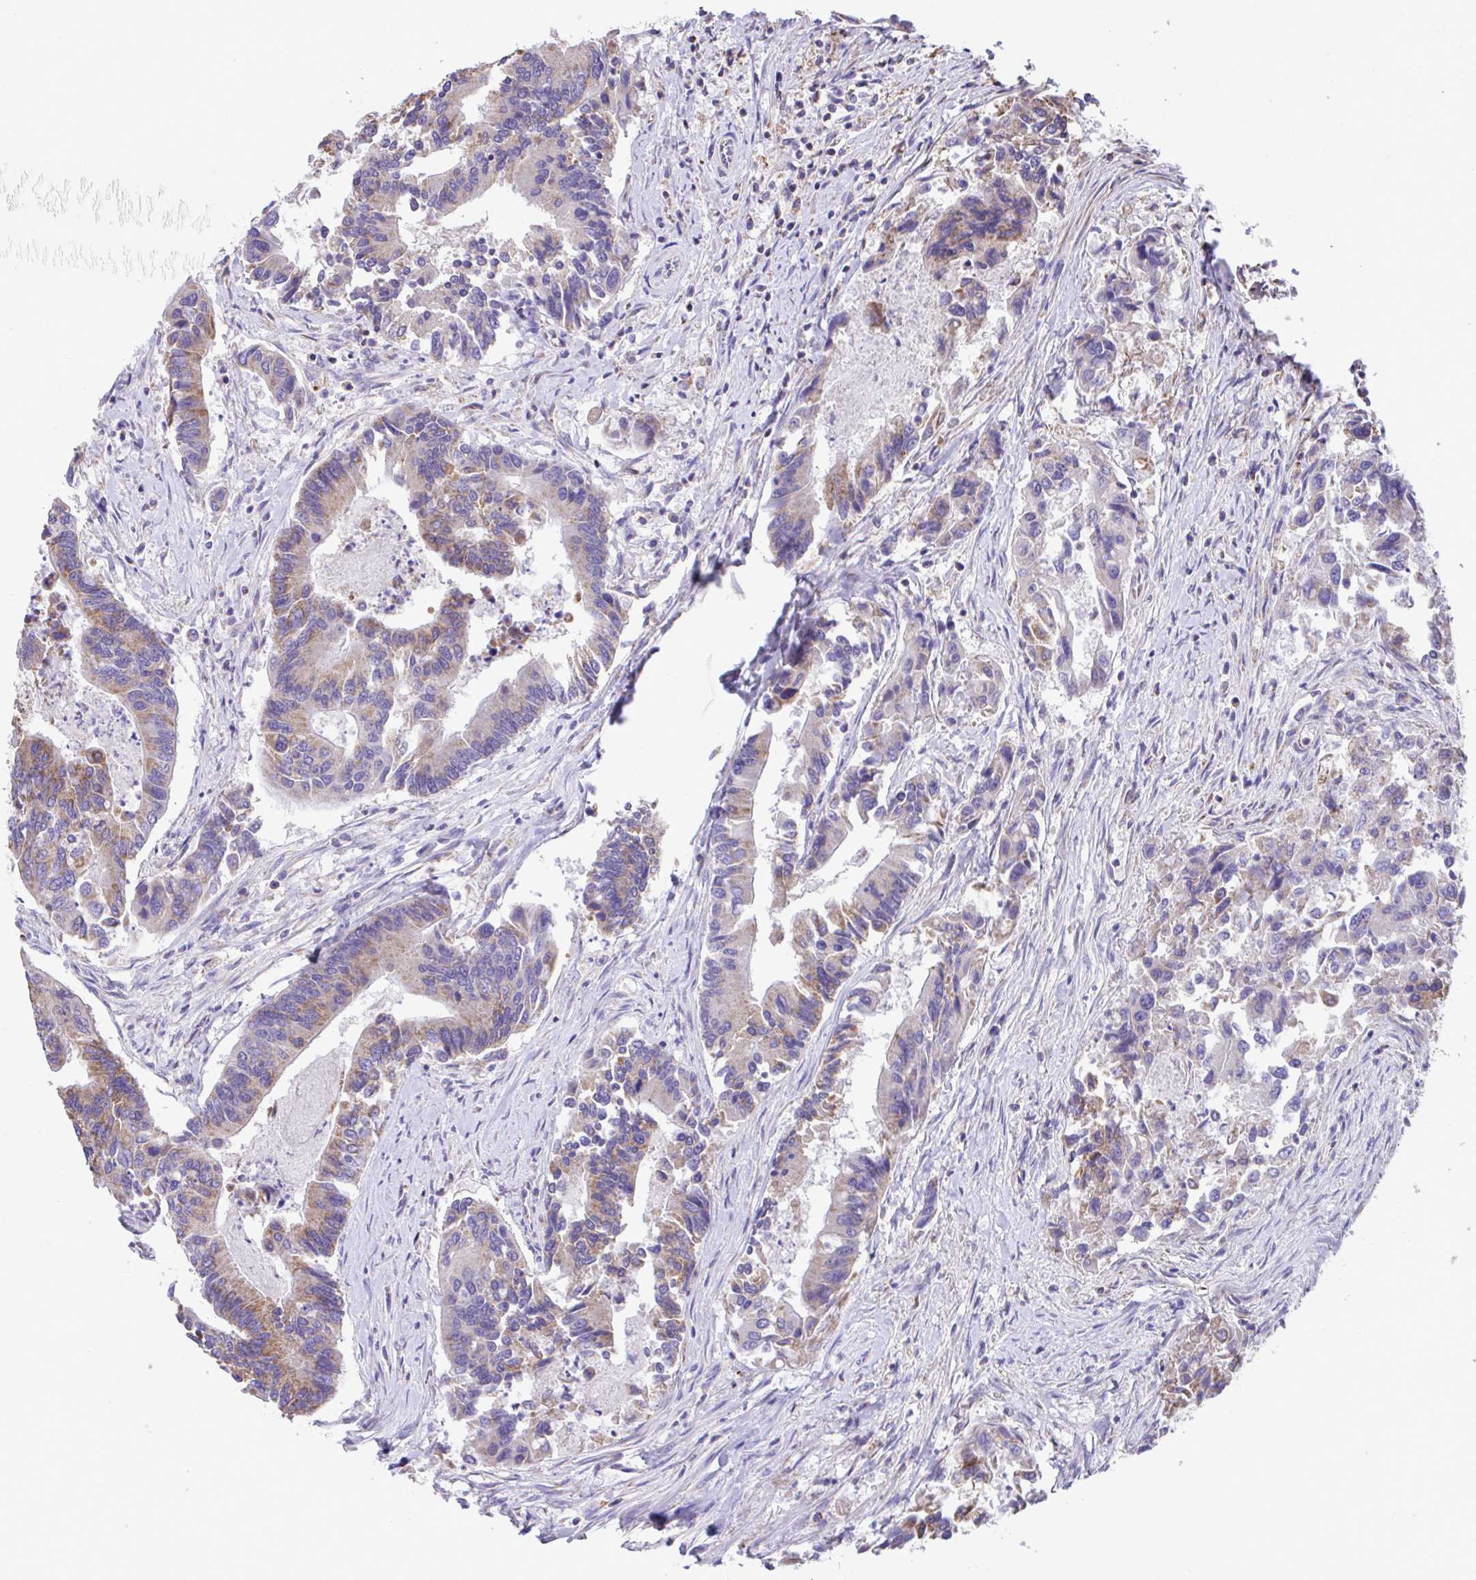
{"staining": {"intensity": "moderate", "quantity": "25%-75%", "location": "cytoplasmic/membranous"}, "tissue": "colorectal cancer", "cell_type": "Tumor cells", "image_type": "cancer", "snomed": [{"axis": "morphology", "description": "Adenocarcinoma, NOS"}, {"axis": "topography", "description": "Colon"}], "caption": "The image shows a brown stain indicating the presence of a protein in the cytoplasmic/membranous of tumor cells in colorectal cancer (adenocarcinoma).", "gene": "PCMTD2", "patient": {"sex": "female", "age": 67}}